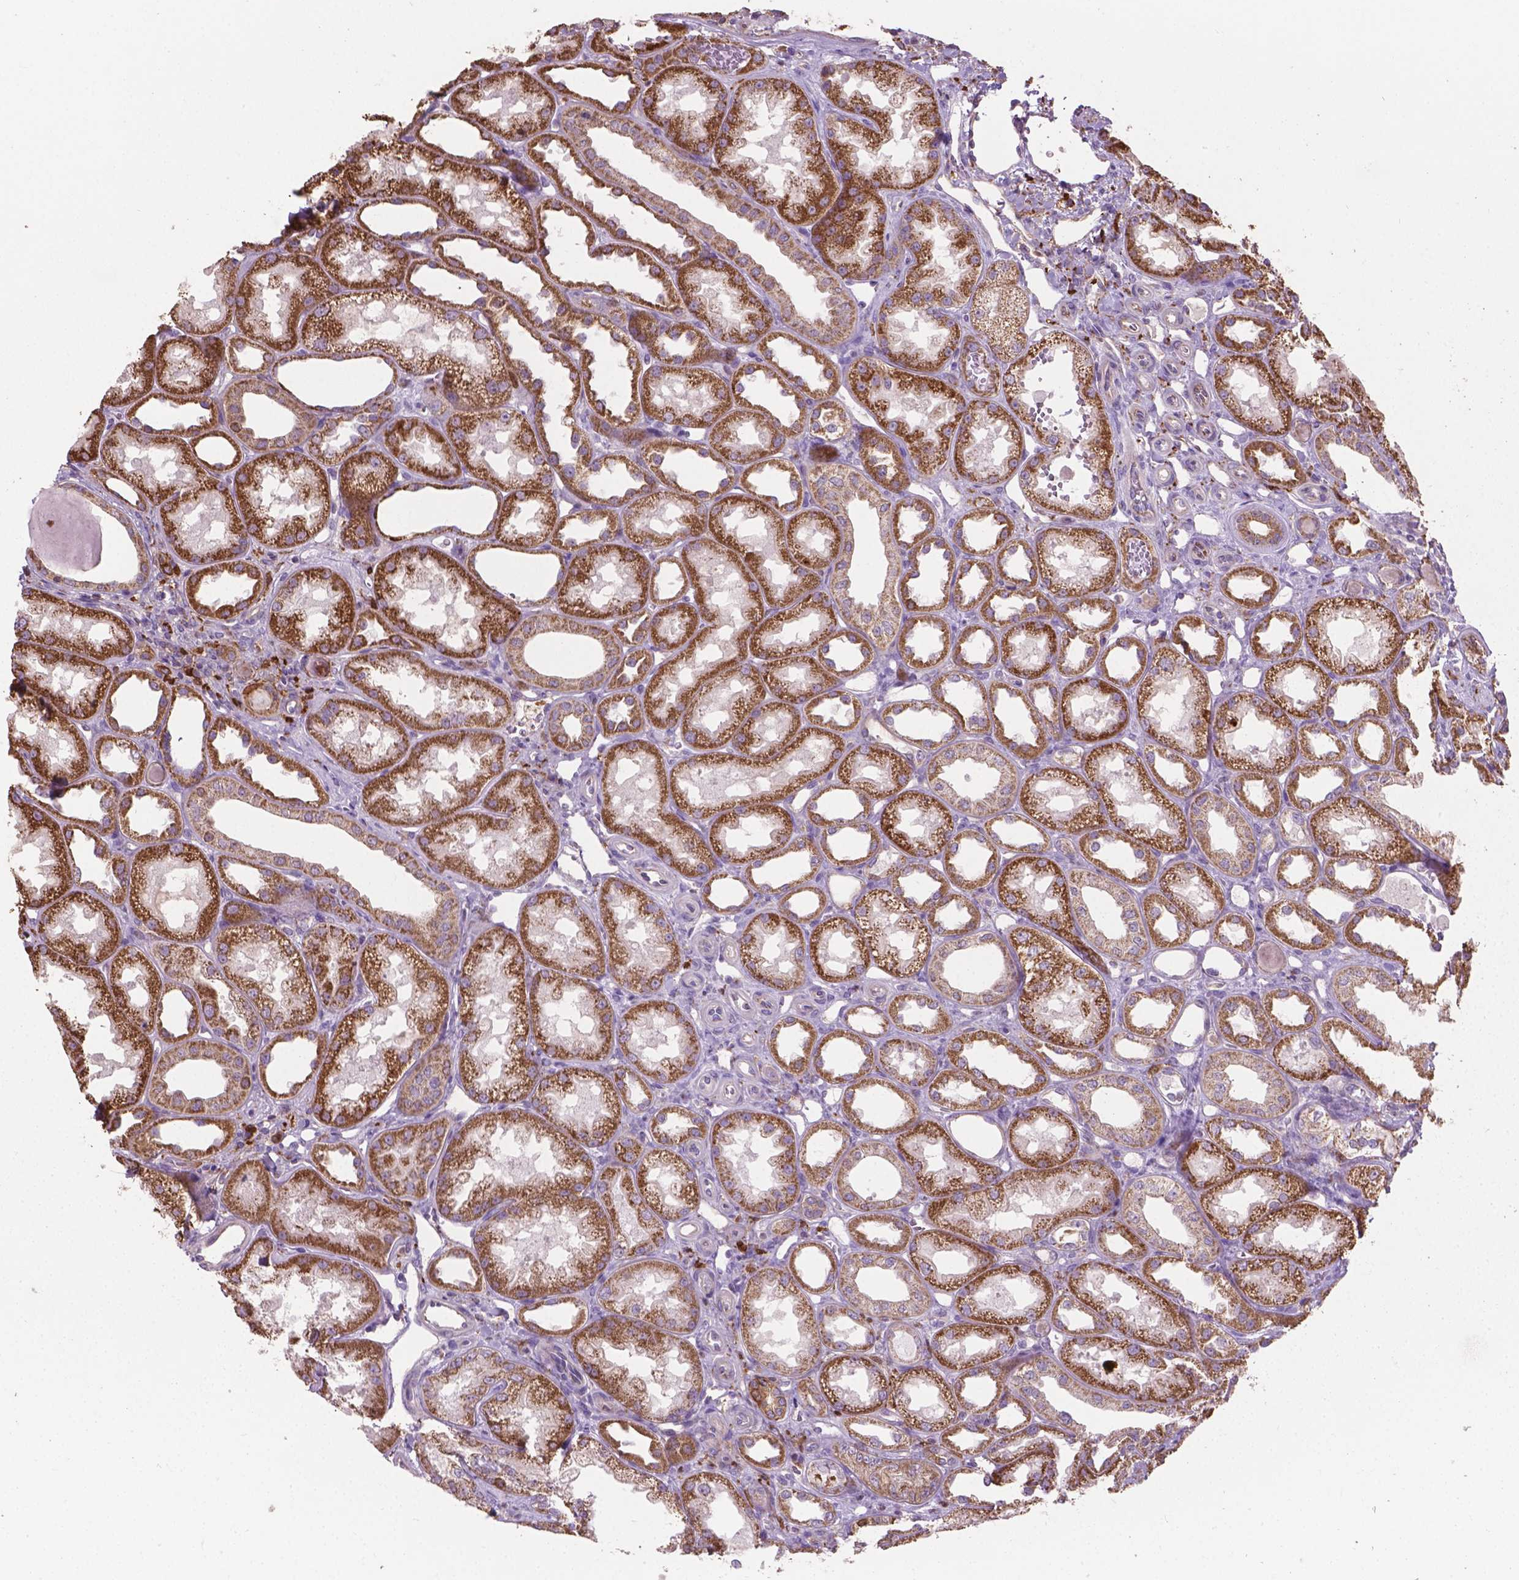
{"staining": {"intensity": "negative", "quantity": "none", "location": "none"}, "tissue": "kidney", "cell_type": "Cells in glomeruli", "image_type": "normal", "snomed": [{"axis": "morphology", "description": "Normal tissue, NOS"}, {"axis": "topography", "description": "Kidney"}], "caption": "This micrograph is of benign kidney stained with IHC to label a protein in brown with the nuclei are counter-stained blue. There is no expression in cells in glomeruli. Nuclei are stained in blue.", "gene": "TCAF1", "patient": {"sex": "male", "age": 61}}